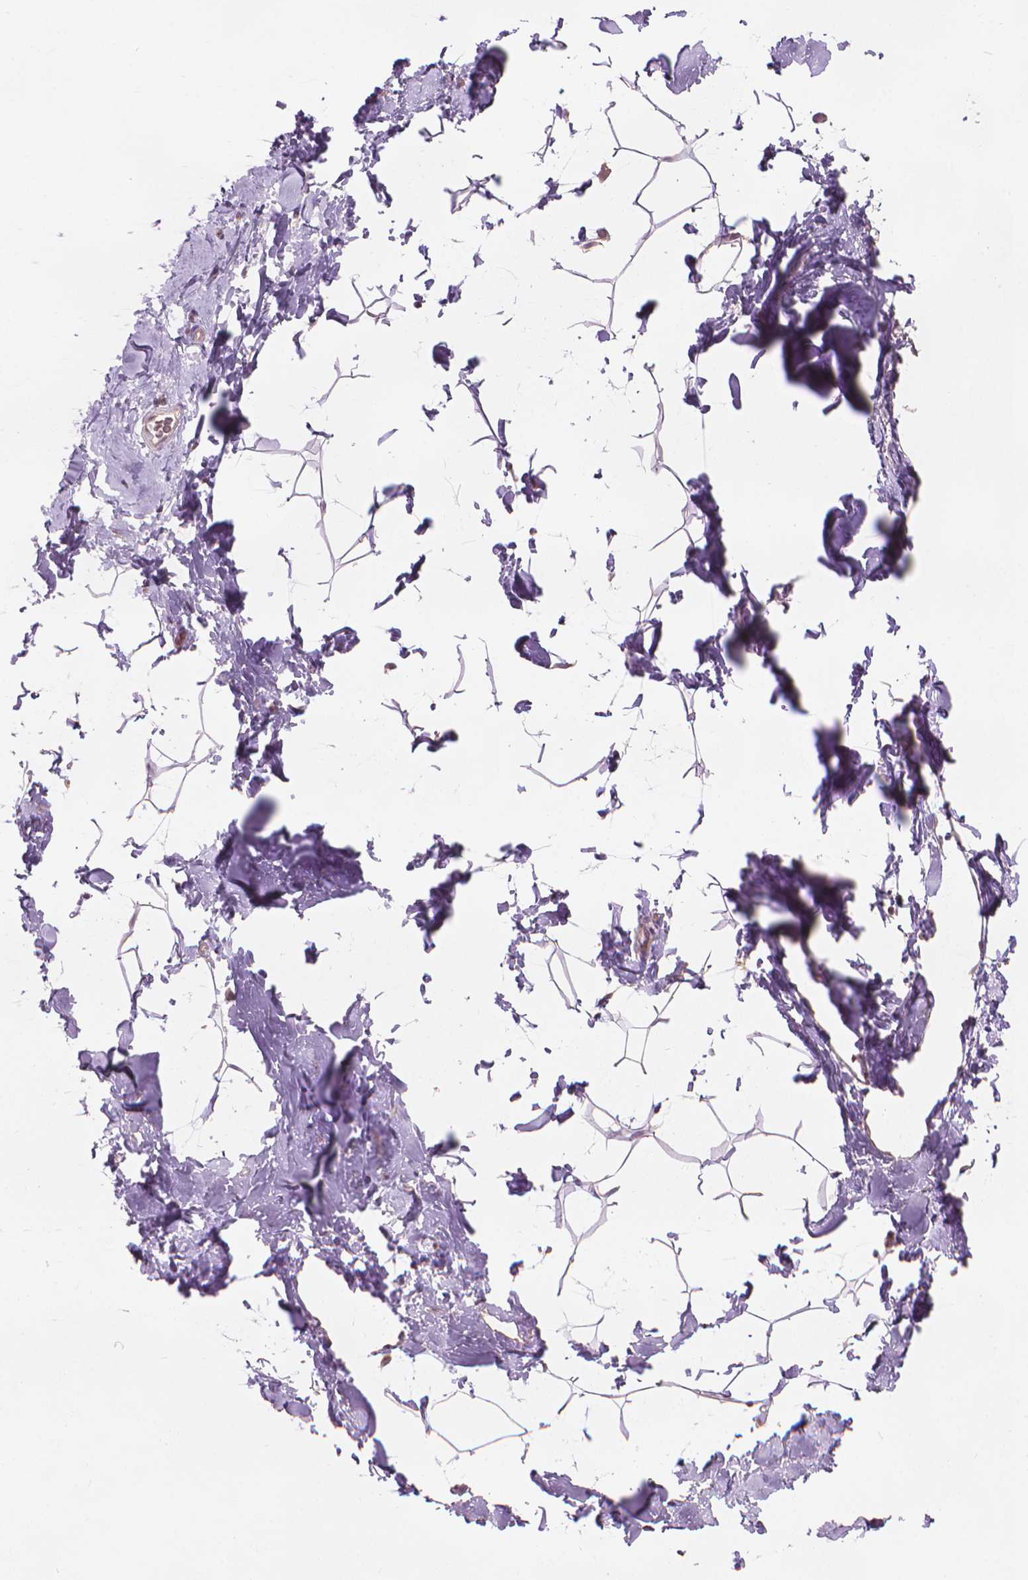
{"staining": {"intensity": "weak", "quantity": "25%-75%", "location": "cytoplasmic/membranous"}, "tissue": "breast", "cell_type": "Adipocytes", "image_type": "normal", "snomed": [{"axis": "morphology", "description": "Normal tissue, NOS"}, {"axis": "topography", "description": "Breast"}], "caption": "A brown stain shows weak cytoplasmic/membranous expression of a protein in adipocytes of benign breast. The staining was performed using DAB (3,3'-diaminobenzidine) to visualize the protein expression in brown, while the nuclei were stained in blue with hematoxylin (Magnification: 20x).", "gene": "IFFO1", "patient": {"sex": "female", "age": 32}}